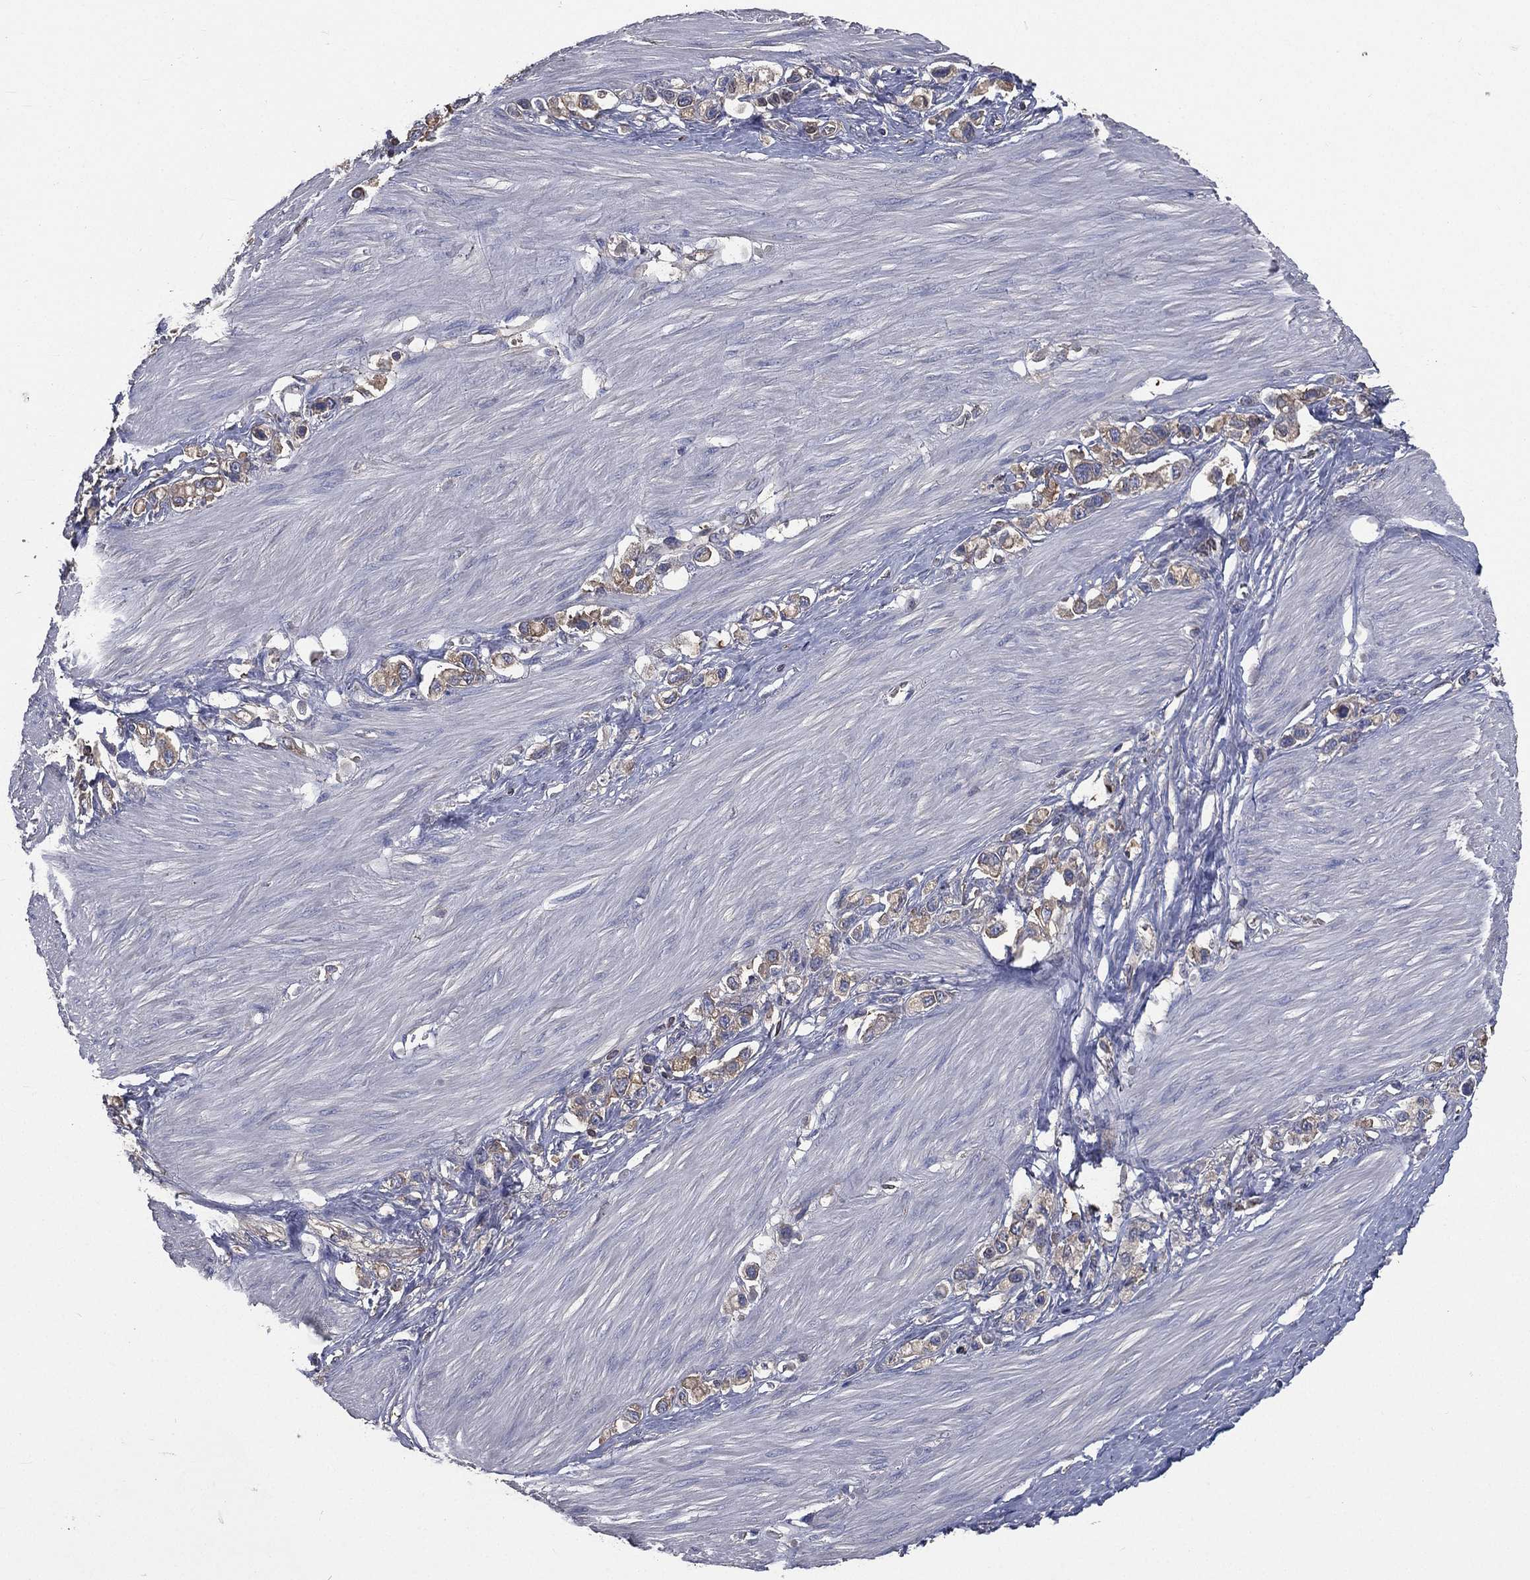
{"staining": {"intensity": "weak", "quantity": "25%-75%", "location": "cytoplasmic/membranous"}, "tissue": "stomach cancer", "cell_type": "Tumor cells", "image_type": "cancer", "snomed": [{"axis": "morphology", "description": "Normal tissue, NOS"}, {"axis": "morphology", "description": "Adenocarcinoma, NOS"}, {"axis": "morphology", "description": "Adenocarcinoma, High grade"}, {"axis": "topography", "description": "Stomach, upper"}, {"axis": "topography", "description": "Stomach"}], "caption": "A photomicrograph showing weak cytoplasmic/membranous staining in approximately 25%-75% of tumor cells in stomach cancer, as visualized by brown immunohistochemical staining.", "gene": "SARS1", "patient": {"sex": "female", "age": 65}}